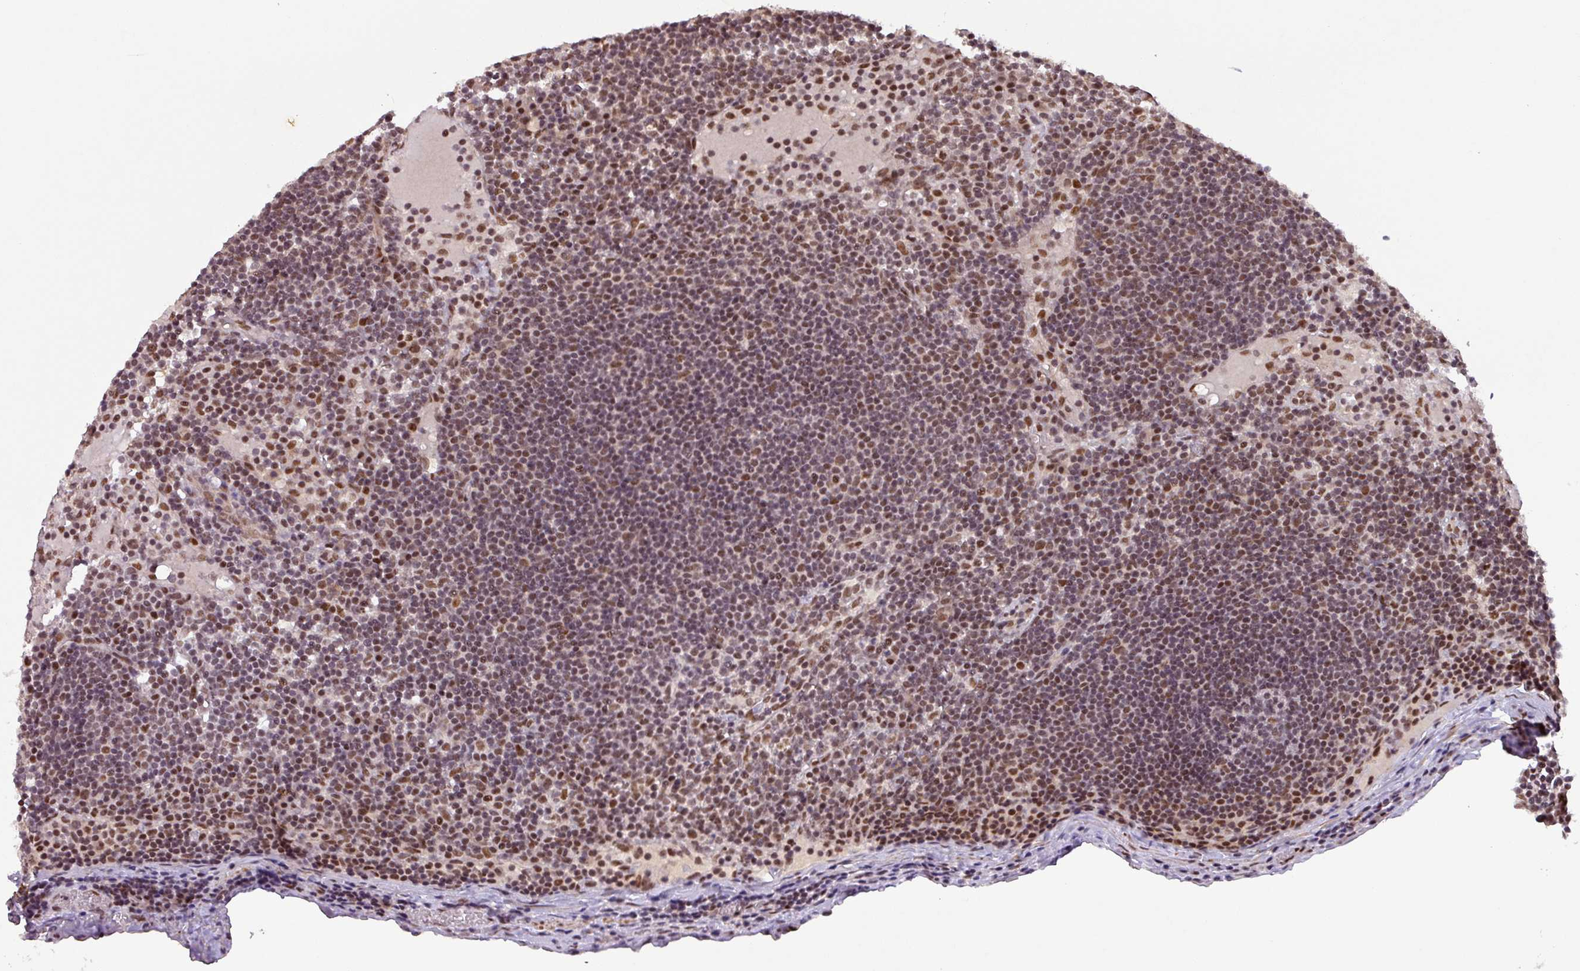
{"staining": {"intensity": "moderate", "quantity": ">75%", "location": "nuclear"}, "tissue": "lymph node", "cell_type": "Germinal center cells", "image_type": "normal", "snomed": [{"axis": "morphology", "description": "Normal tissue, NOS"}, {"axis": "topography", "description": "Lymph node"}], "caption": "Human lymph node stained with a brown dye shows moderate nuclear positive positivity in approximately >75% of germinal center cells.", "gene": "SRSF2", "patient": {"sex": "male", "age": 53}}